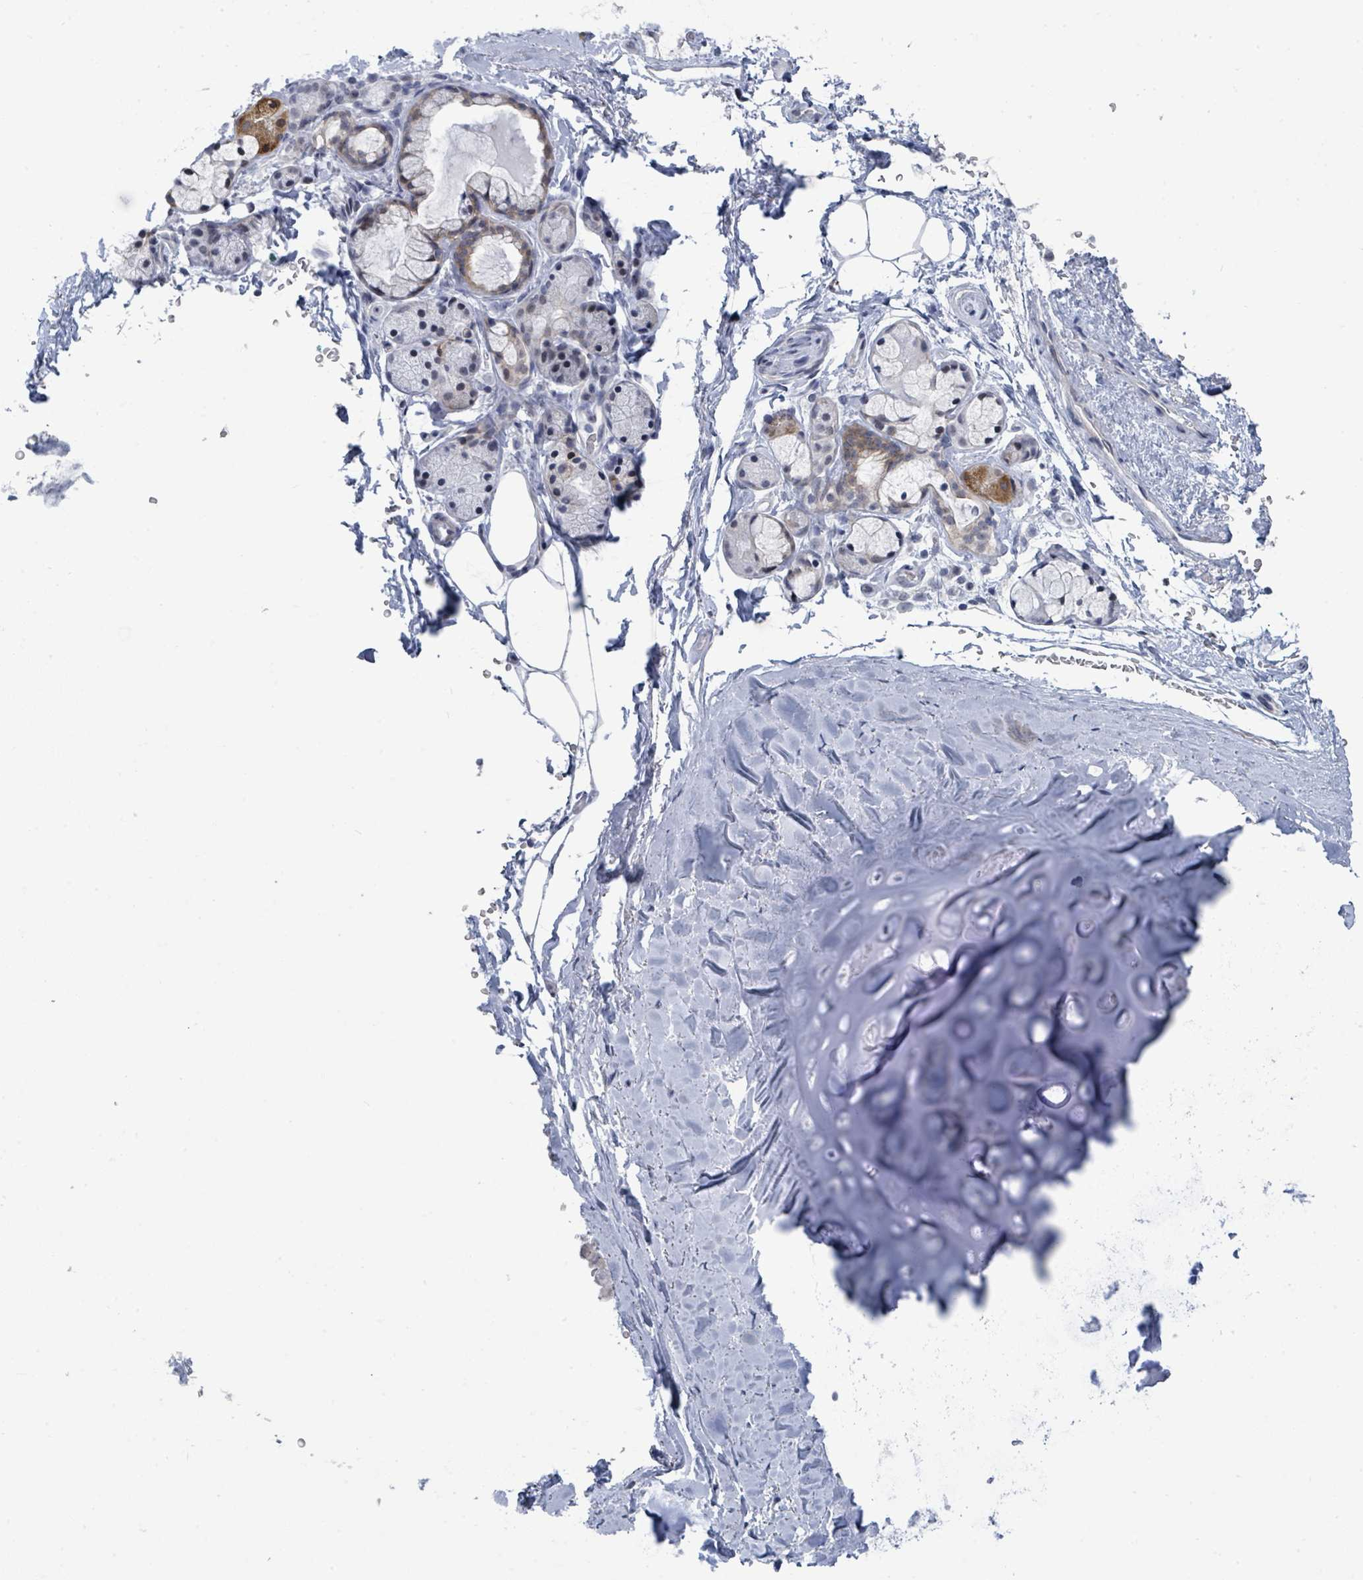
{"staining": {"intensity": "negative", "quantity": "none", "location": "none"}, "tissue": "adipose tissue", "cell_type": "Adipocytes", "image_type": "normal", "snomed": [{"axis": "morphology", "description": "Normal tissue, NOS"}, {"axis": "topography", "description": "Cartilage tissue"}, {"axis": "topography", "description": "Bronchus"}], "caption": "Adipose tissue stained for a protein using IHC demonstrates no positivity adipocytes.", "gene": "CT45A10", "patient": {"sex": "female", "age": 72}}